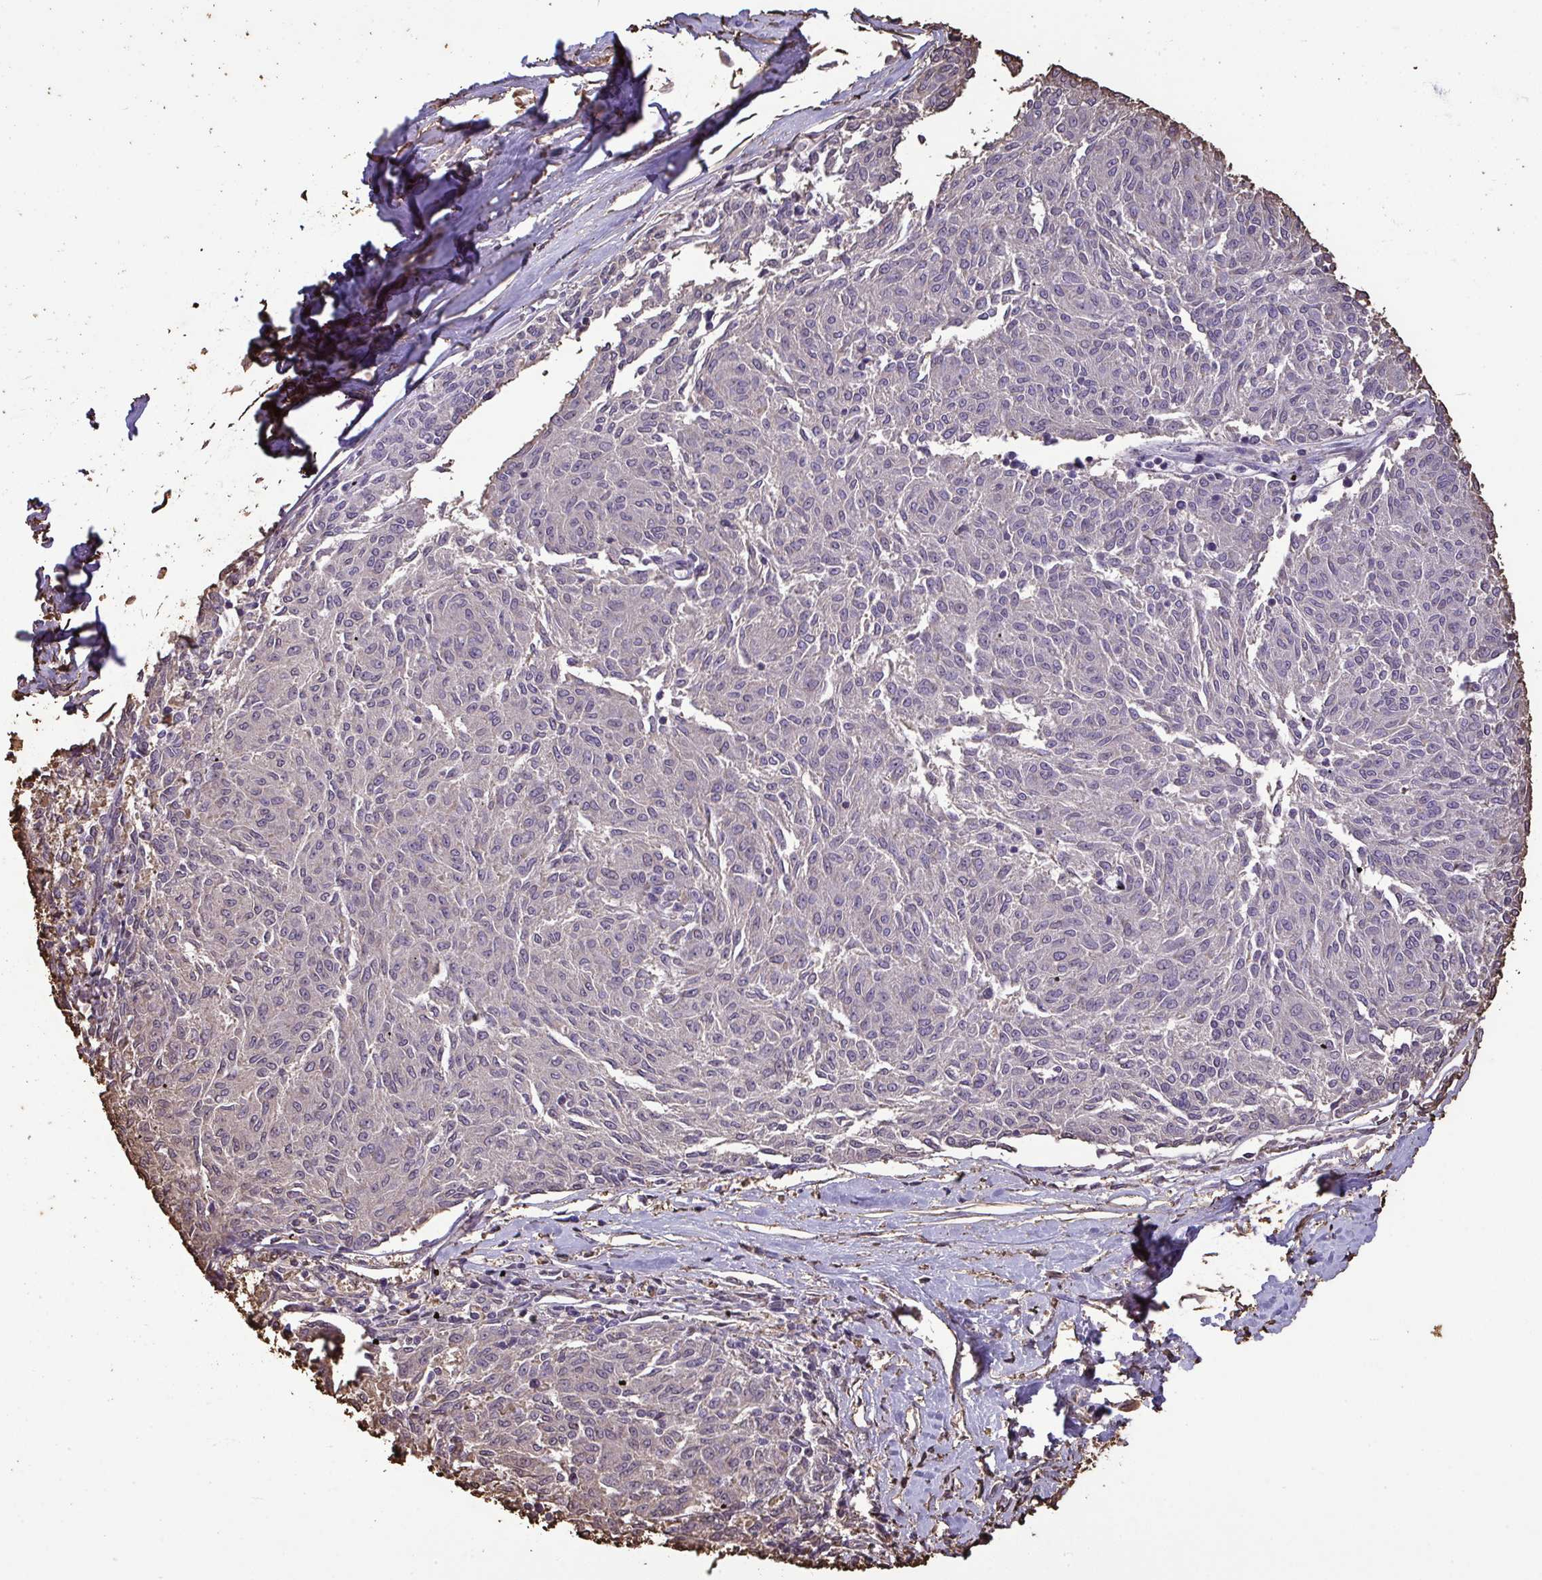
{"staining": {"intensity": "negative", "quantity": "none", "location": "none"}, "tissue": "melanoma", "cell_type": "Tumor cells", "image_type": "cancer", "snomed": [{"axis": "morphology", "description": "Malignant melanoma, NOS"}, {"axis": "topography", "description": "Skin"}], "caption": "Tumor cells show no significant protein staining in malignant melanoma.", "gene": "ANXA5", "patient": {"sex": "female", "age": 72}}